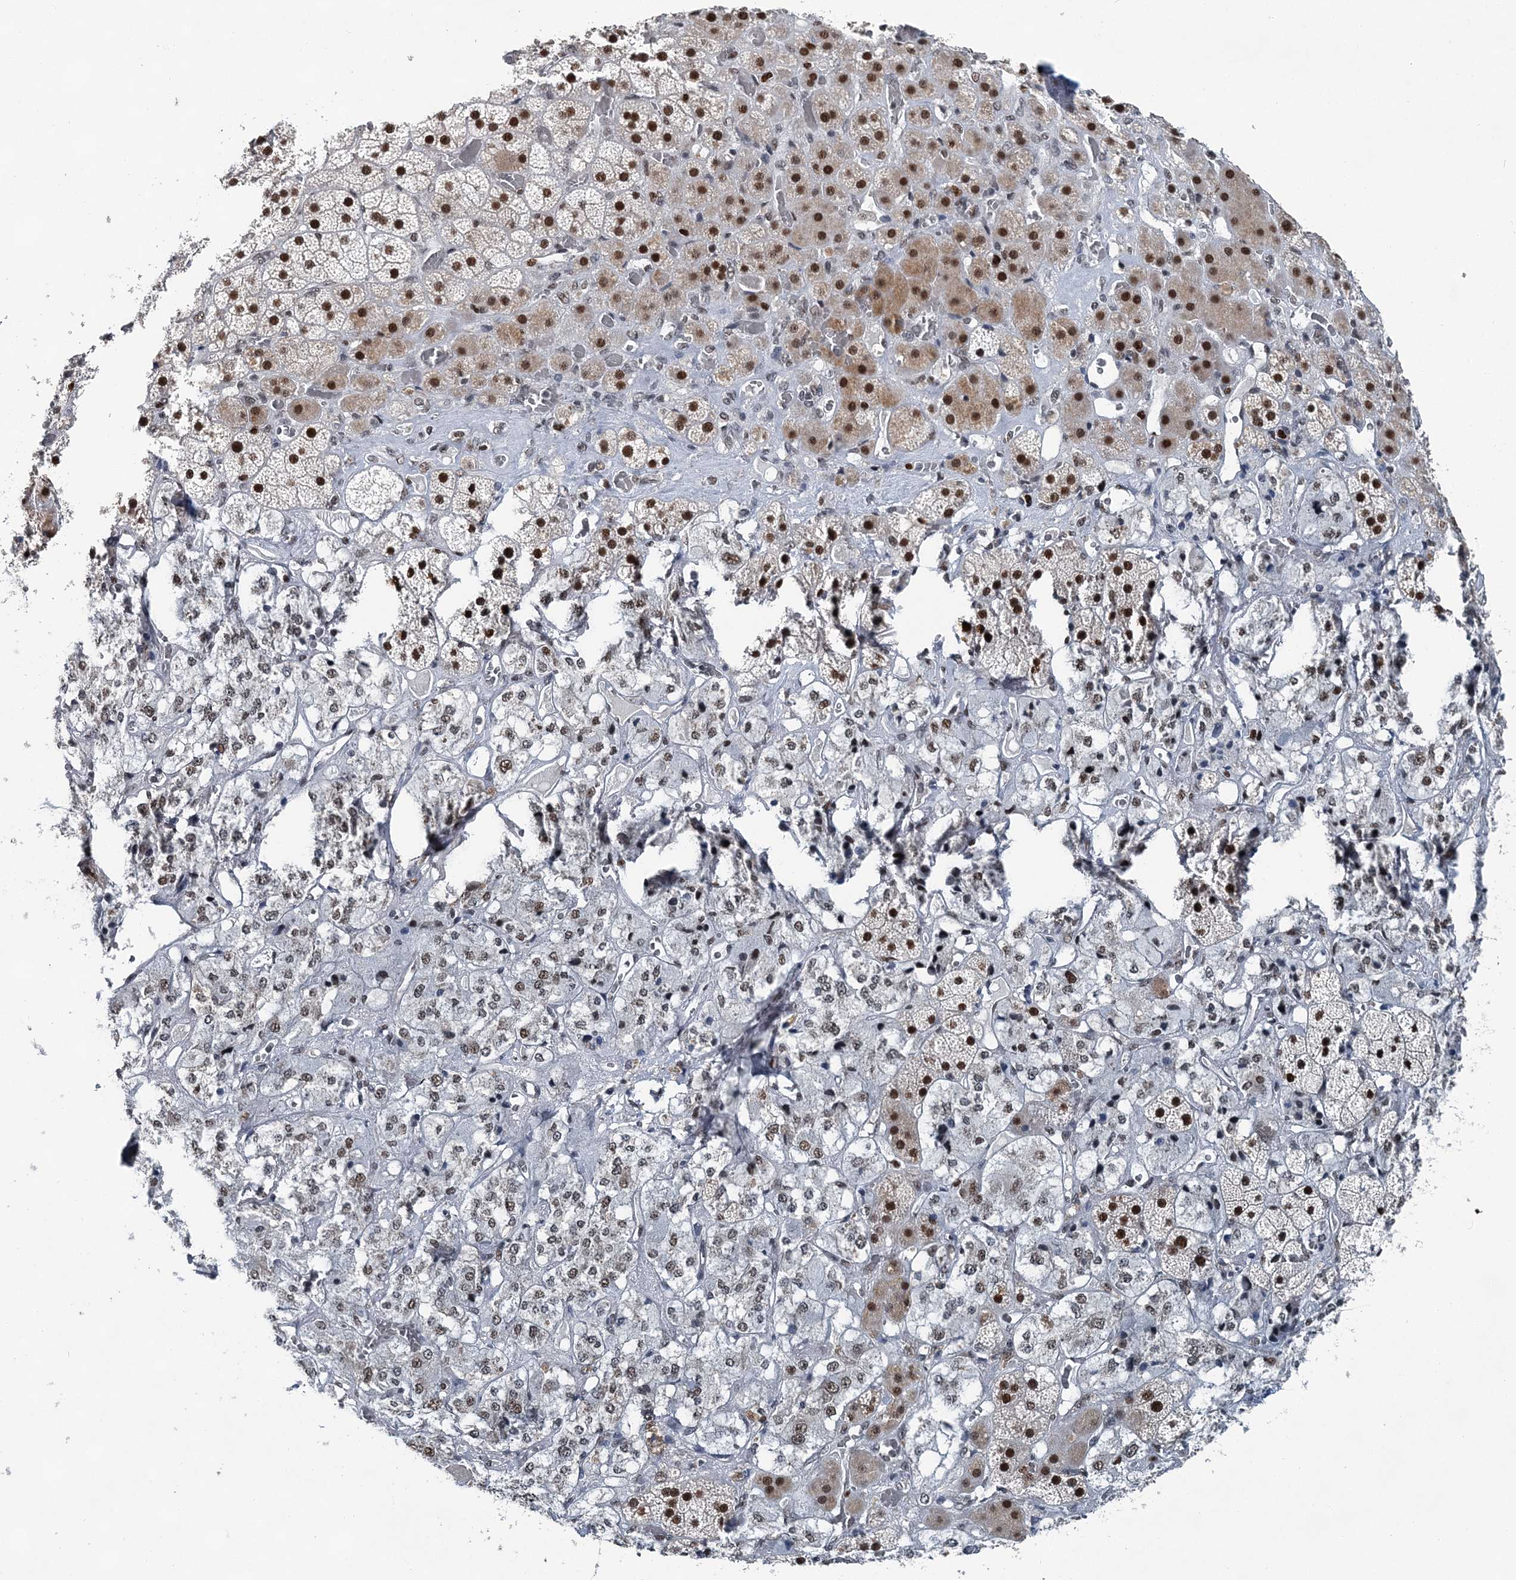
{"staining": {"intensity": "strong", "quantity": ">75%", "location": "nuclear"}, "tissue": "adrenal gland", "cell_type": "Glandular cells", "image_type": "normal", "snomed": [{"axis": "morphology", "description": "Normal tissue, NOS"}, {"axis": "topography", "description": "Adrenal gland"}], "caption": "An image showing strong nuclear staining in about >75% of glandular cells in unremarkable adrenal gland, as visualized by brown immunohistochemical staining.", "gene": "HAT1", "patient": {"sex": "male", "age": 57}}